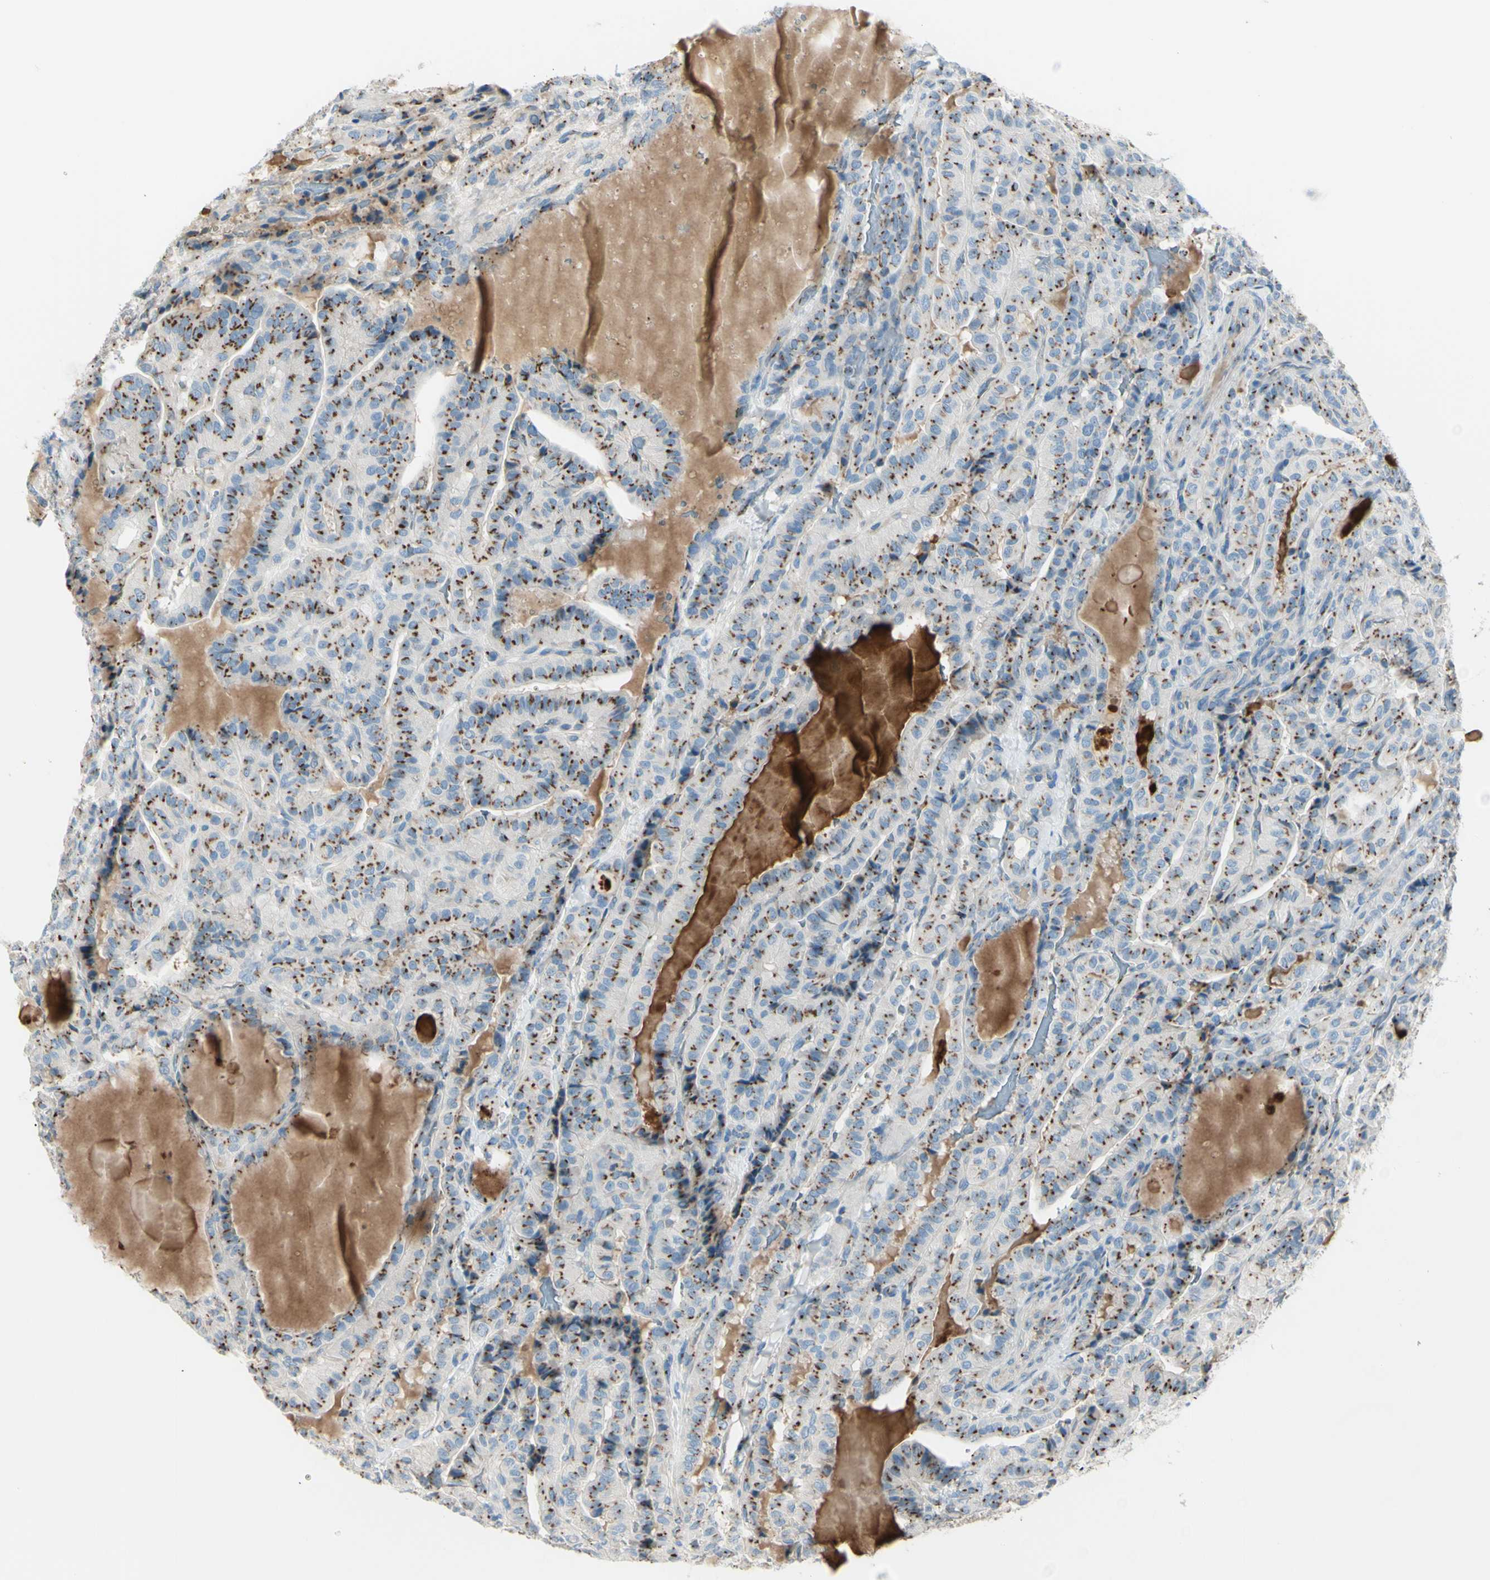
{"staining": {"intensity": "strong", "quantity": ">75%", "location": "cytoplasmic/membranous"}, "tissue": "thyroid cancer", "cell_type": "Tumor cells", "image_type": "cancer", "snomed": [{"axis": "morphology", "description": "Papillary adenocarcinoma, NOS"}, {"axis": "topography", "description": "Thyroid gland"}], "caption": "Immunohistochemistry photomicrograph of neoplastic tissue: human thyroid cancer stained using IHC demonstrates high levels of strong protein expression localized specifically in the cytoplasmic/membranous of tumor cells, appearing as a cytoplasmic/membranous brown color.", "gene": "B4GALT1", "patient": {"sex": "male", "age": 77}}